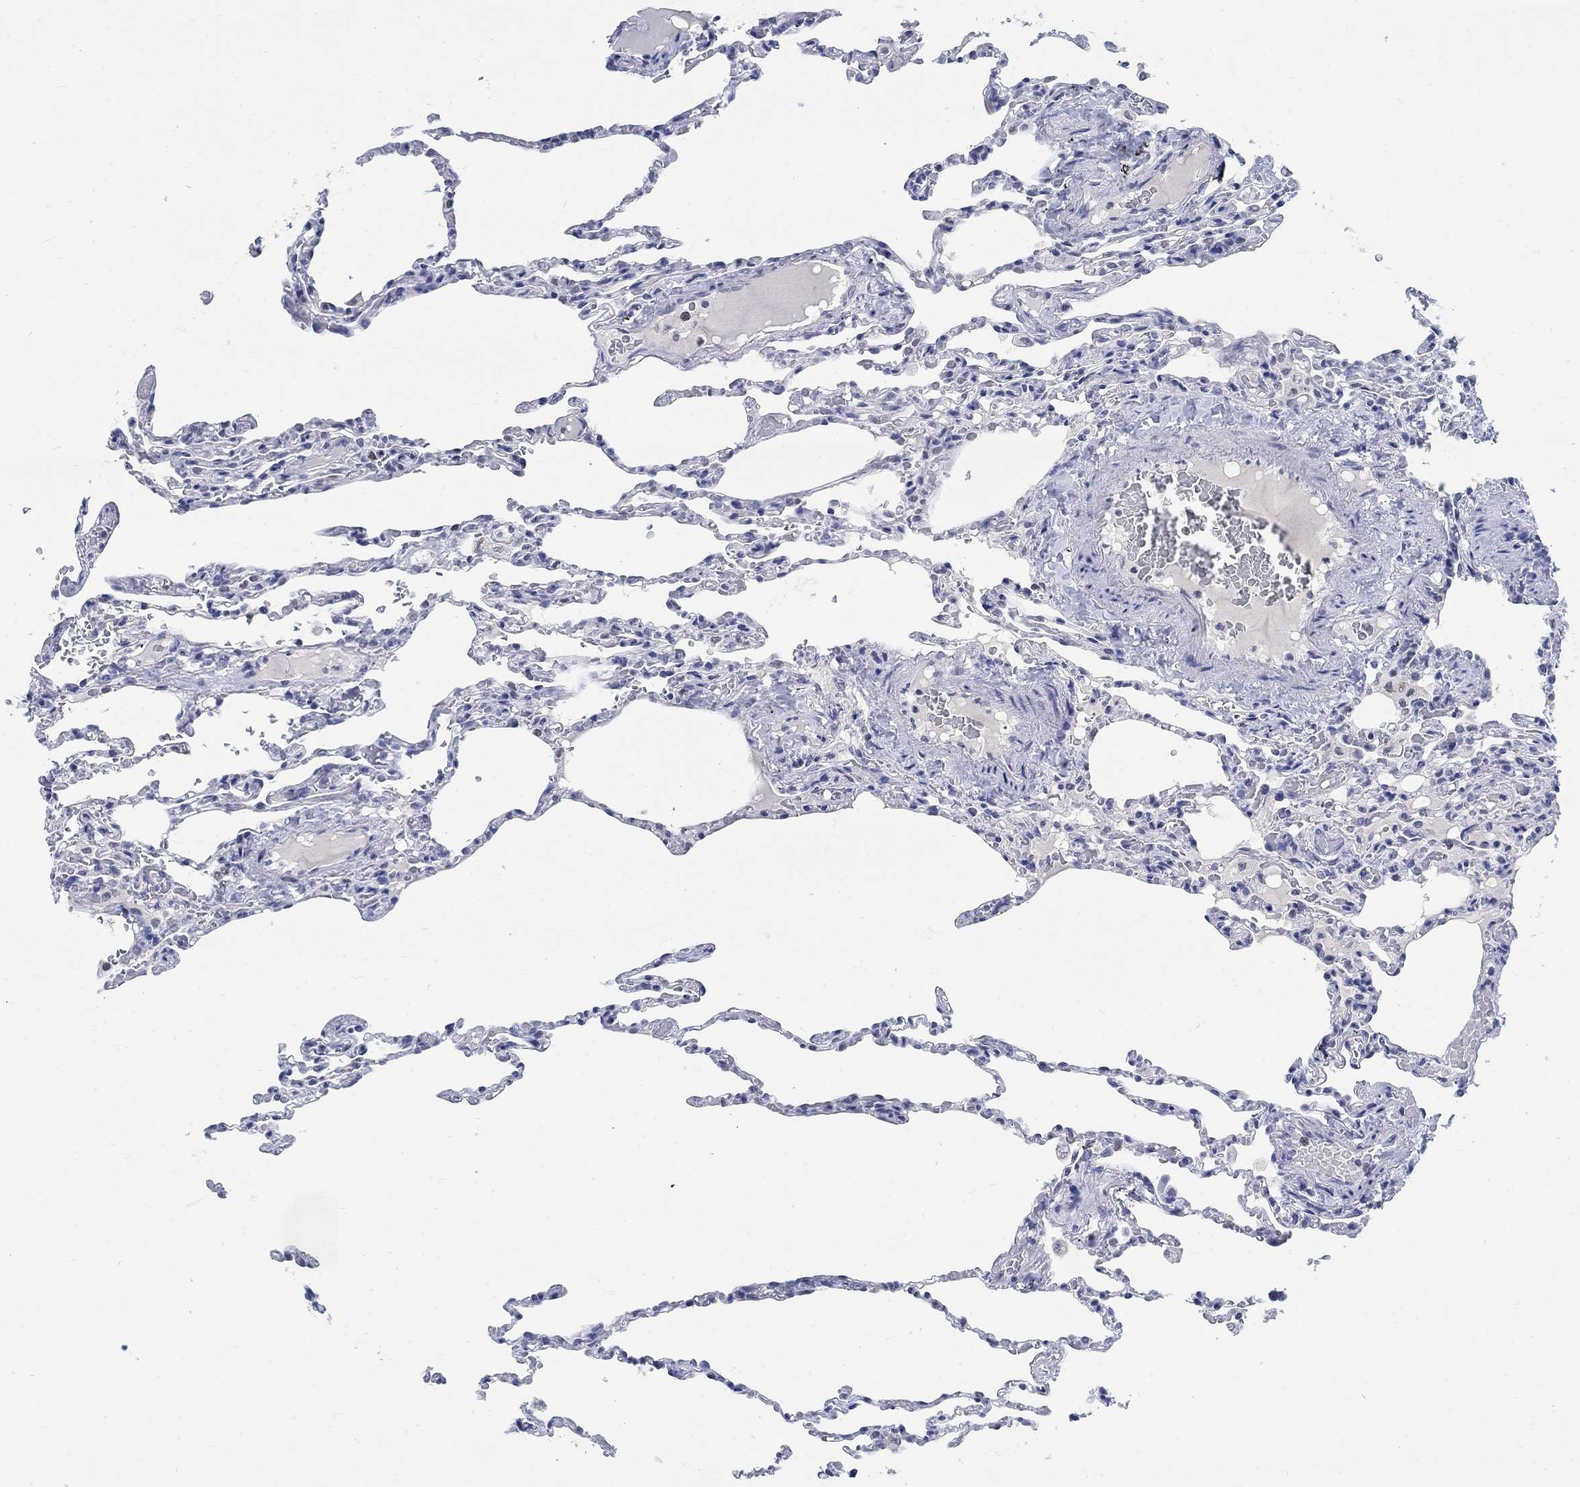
{"staining": {"intensity": "negative", "quantity": "none", "location": "none"}, "tissue": "lung", "cell_type": "Alveolar cells", "image_type": "normal", "snomed": [{"axis": "morphology", "description": "Normal tissue, NOS"}, {"axis": "topography", "description": "Lung"}], "caption": "Image shows no significant protein positivity in alveolar cells of unremarkable lung.", "gene": "ANKS1B", "patient": {"sex": "female", "age": 43}}